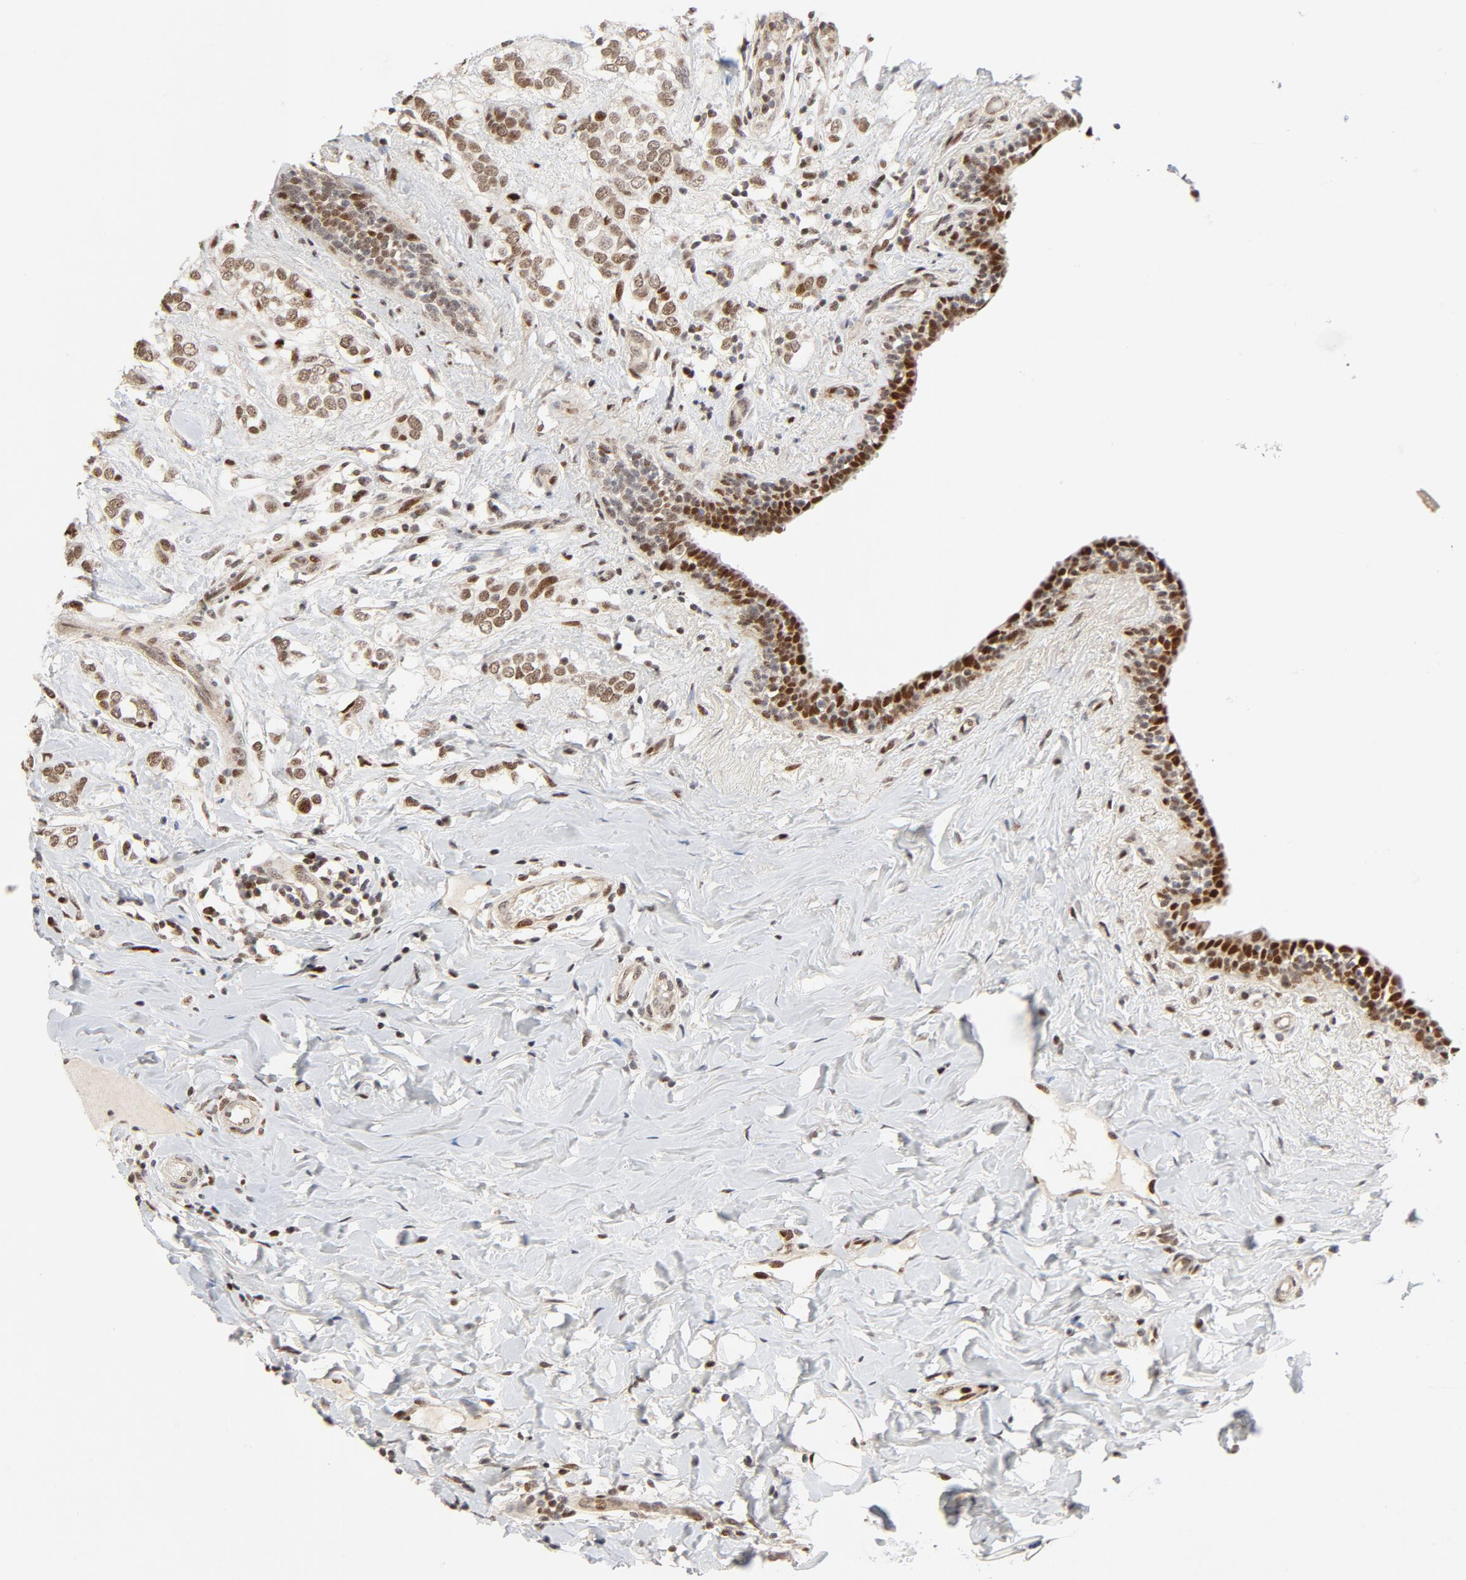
{"staining": {"intensity": "moderate", "quantity": ">75%", "location": "cytoplasmic/membranous,nuclear"}, "tissue": "breast cancer", "cell_type": "Tumor cells", "image_type": "cancer", "snomed": [{"axis": "morphology", "description": "Normal tissue, NOS"}, {"axis": "morphology", "description": "Lobular carcinoma"}, {"axis": "topography", "description": "Breast"}], "caption": "Breast cancer stained for a protein (brown) reveals moderate cytoplasmic/membranous and nuclear positive positivity in approximately >75% of tumor cells.", "gene": "GTF2I", "patient": {"sex": "female", "age": 47}}